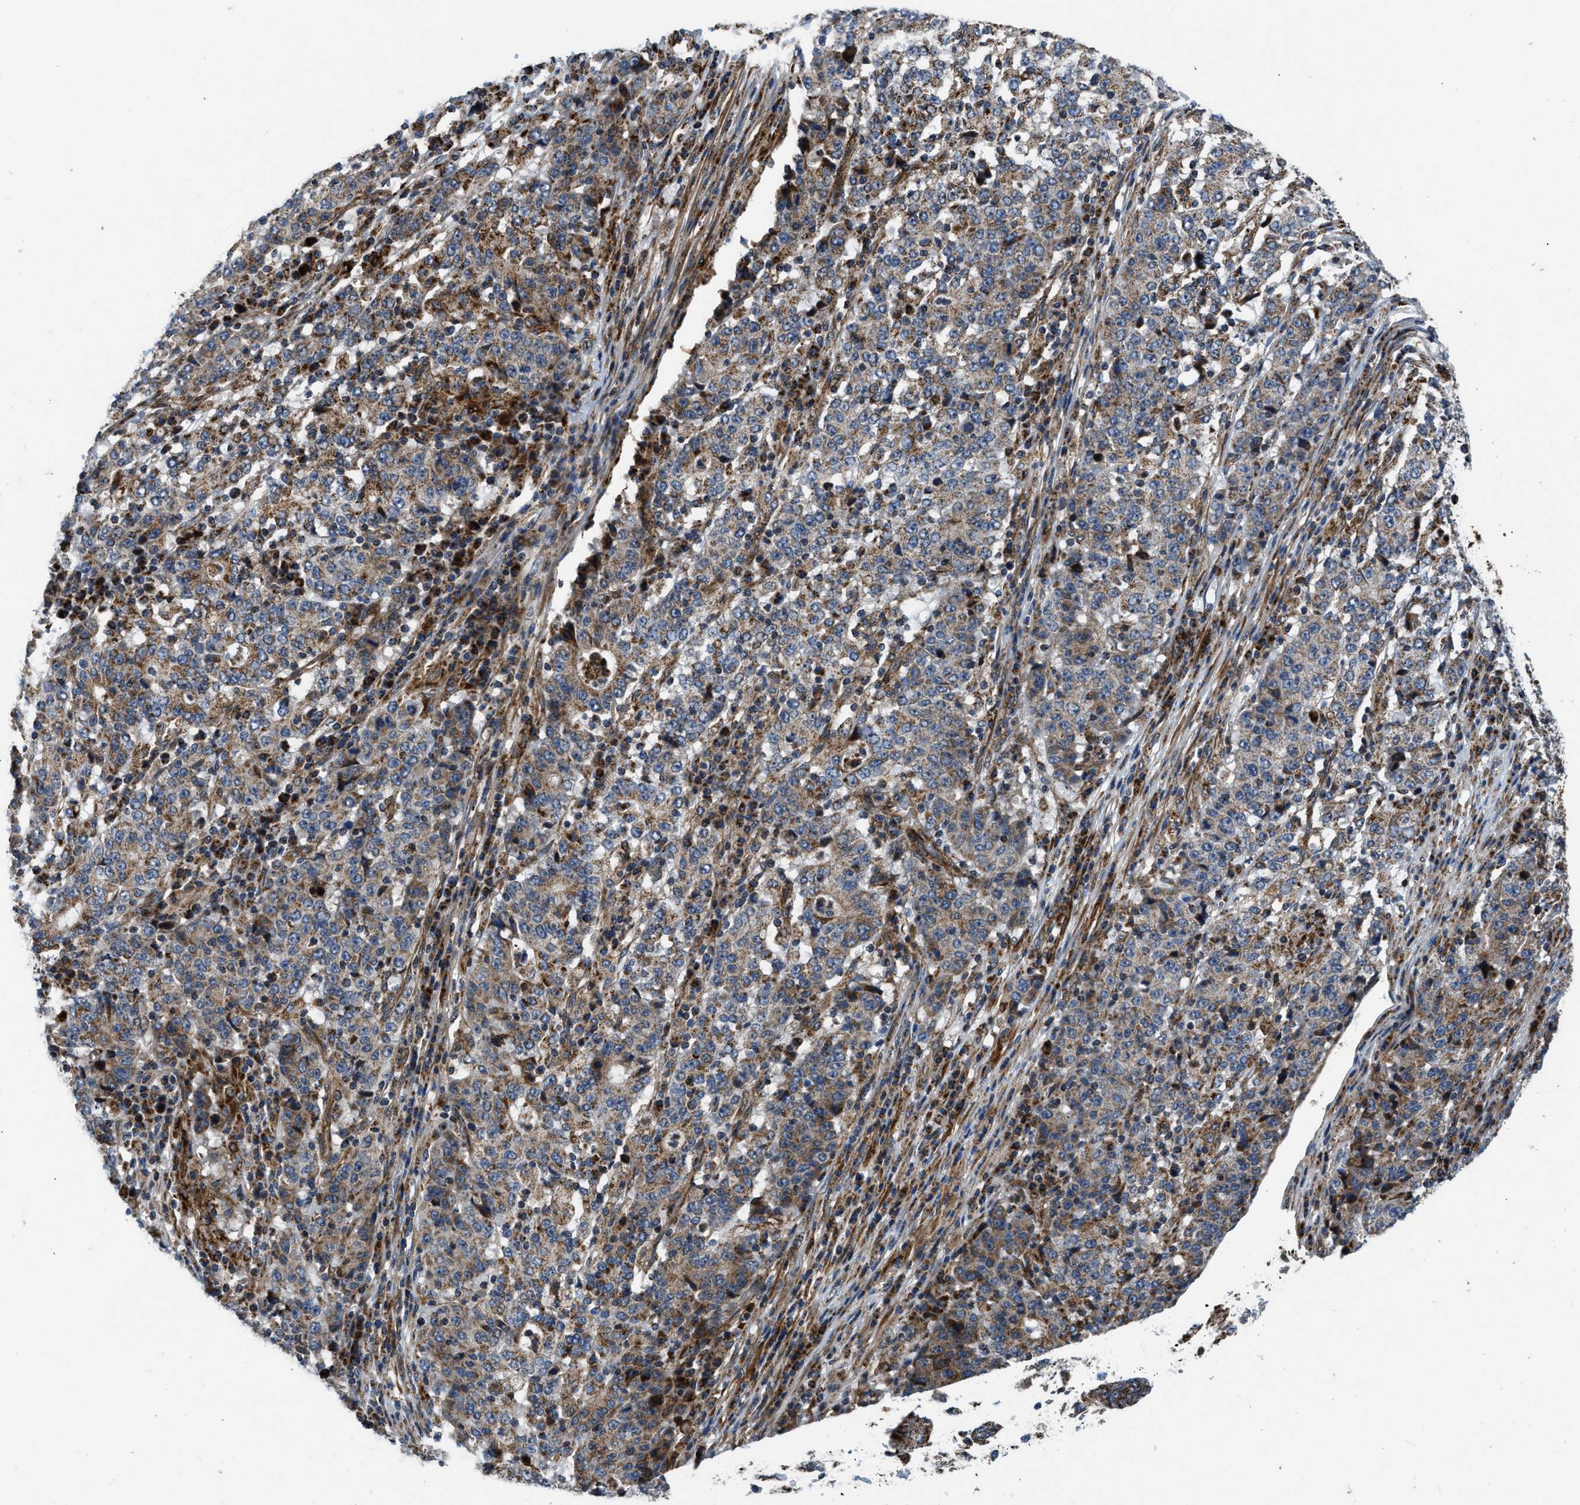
{"staining": {"intensity": "moderate", "quantity": ">75%", "location": "cytoplasmic/membranous"}, "tissue": "stomach cancer", "cell_type": "Tumor cells", "image_type": "cancer", "snomed": [{"axis": "morphology", "description": "Adenocarcinoma, NOS"}, {"axis": "topography", "description": "Stomach"}], "caption": "This histopathology image reveals stomach cancer stained with IHC to label a protein in brown. The cytoplasmic/membranous of tumor cells show moderate positivity for the protein. Nuclei are counter-stained blue.", "gene": "GSDME", "patient": {"sex": "female", "age": 65}}